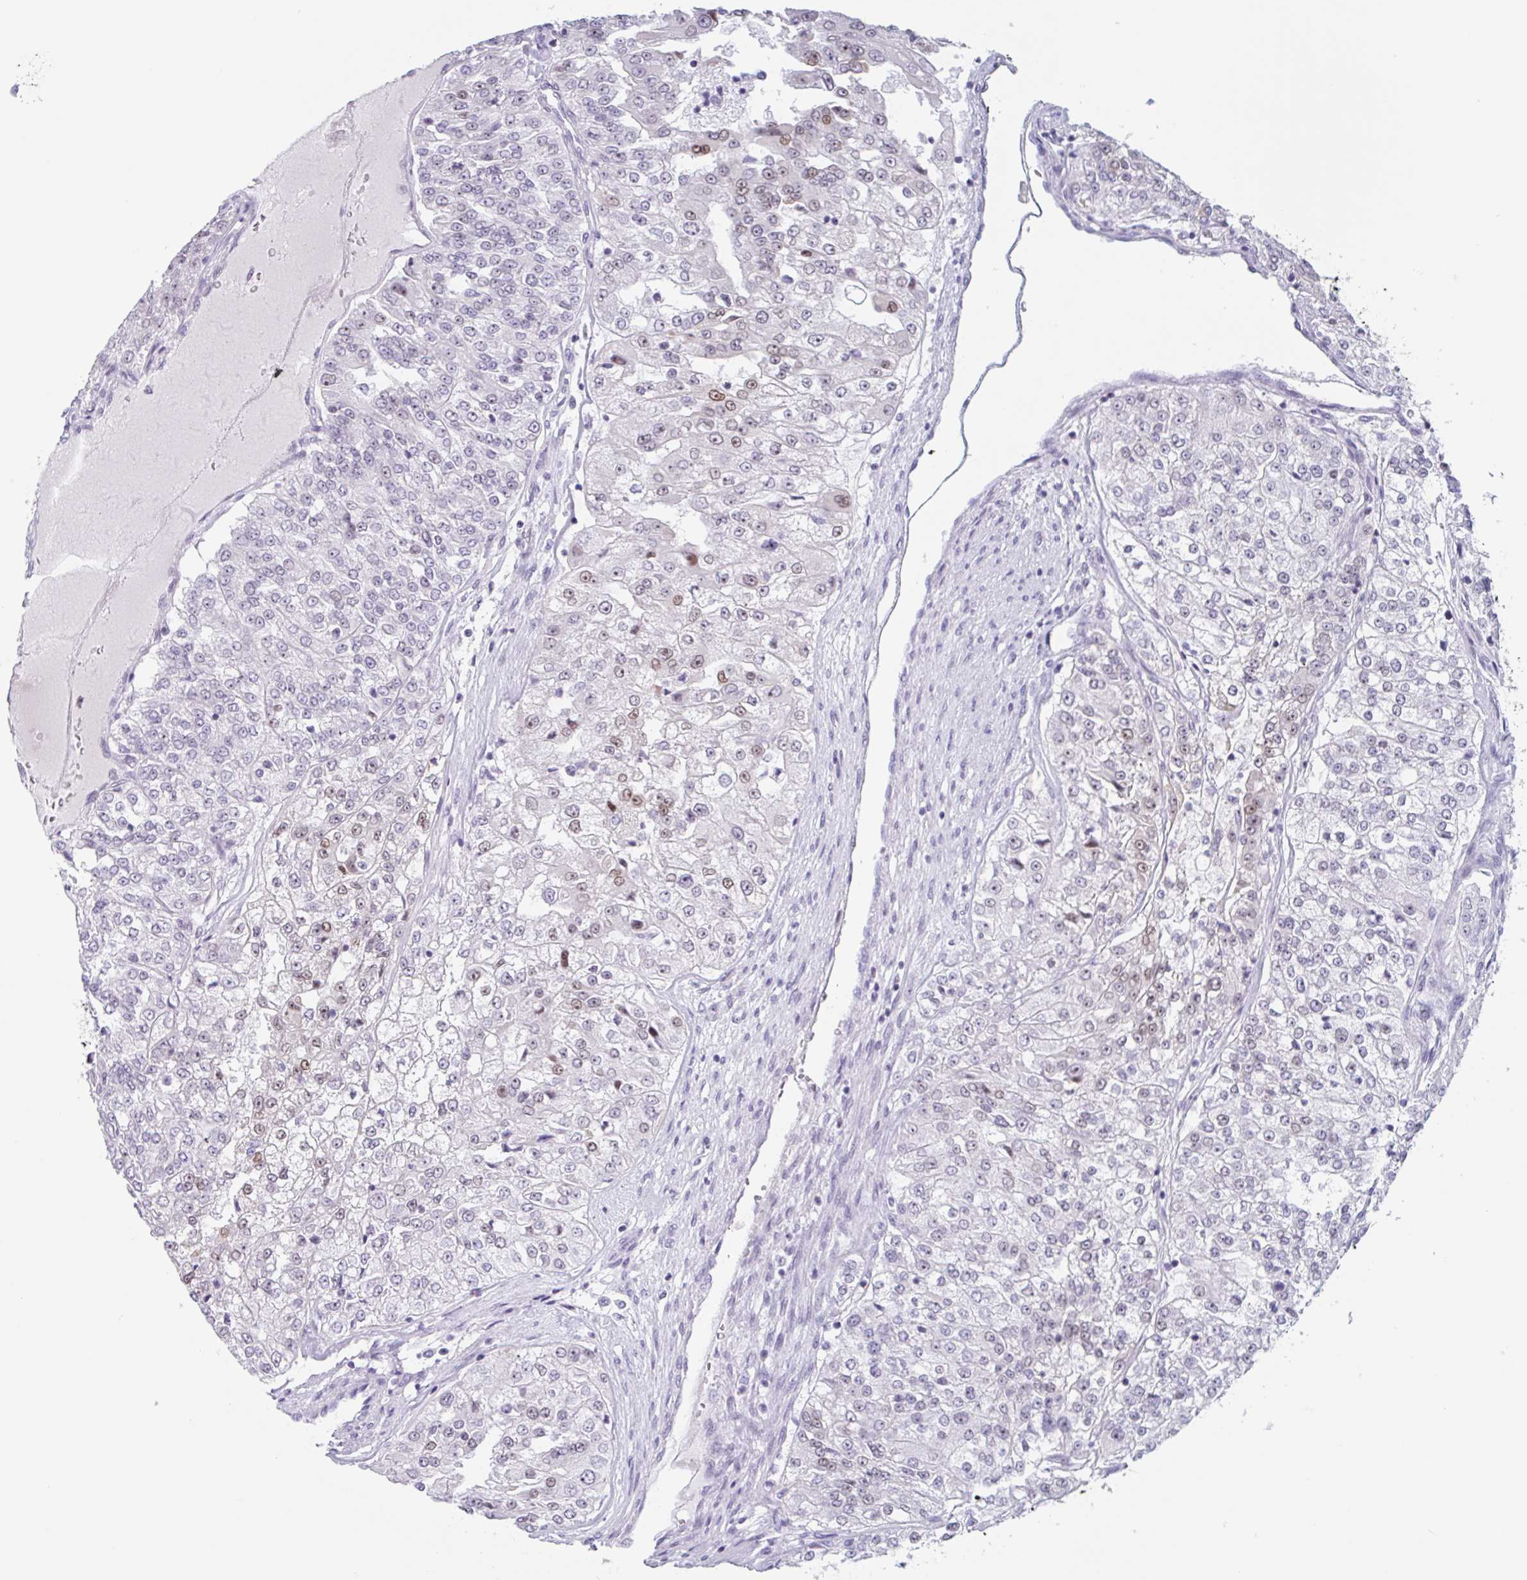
{"staining": {"intensity": "moderate", "quantity": "25%-75%", "location": "nuclear"}, "tissue": "renal cancer", "cell_type": "Tumor cells", "image_type": "cancer", "snomed": [{"axis": "morphology", "description": "Adenocarcinoma, NOS"}, {"axis": "topography", "description": "Kidney"}], "caption": "A brown stain highlights moderate nuclear expression of a protein in renal adenocarcinoma tumor cells.", "gene": "LENG9", "patient": {"sex": "female", "age": 63}}